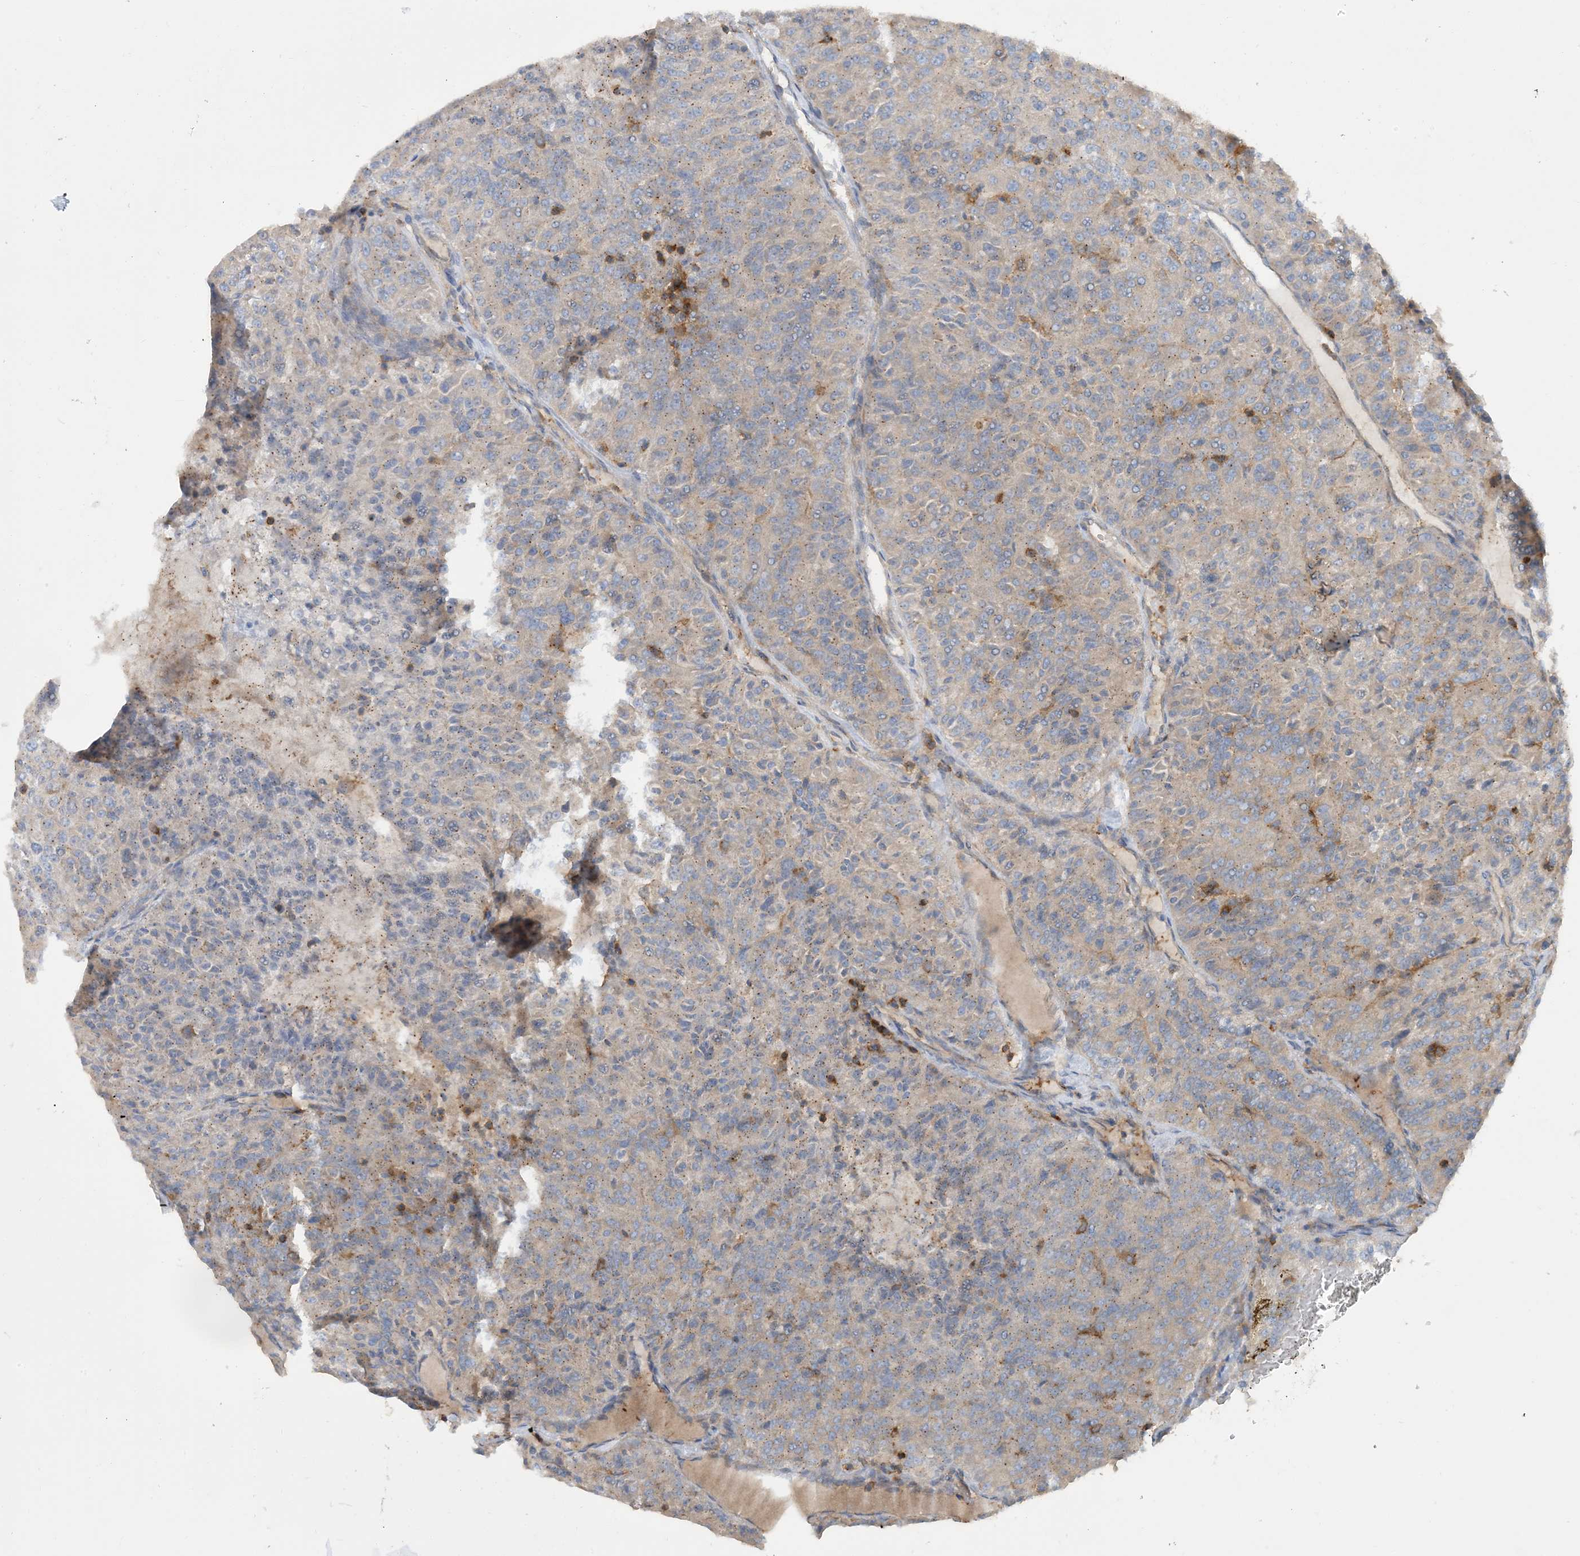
{"staining": {"intensity": "weak", "quantity": "<25%", "location": "cytoplasmic/membranous"}, "tissue": "renal cancer", "cell_type": "Tumor cells", "image_type": "cancer", "snomed": [{"axis": "morphology", "description": "Adenocarcinoma, NOS"}, {"axis": "topography", "description": "Kidney"}], "caption": "DAB immunohistochemical staining of human adenocarcinoma (renal) displays no significant expression in tumor cells.", "gene": "SFMBT2", "patient": {"sex": "female", "age": 63}}